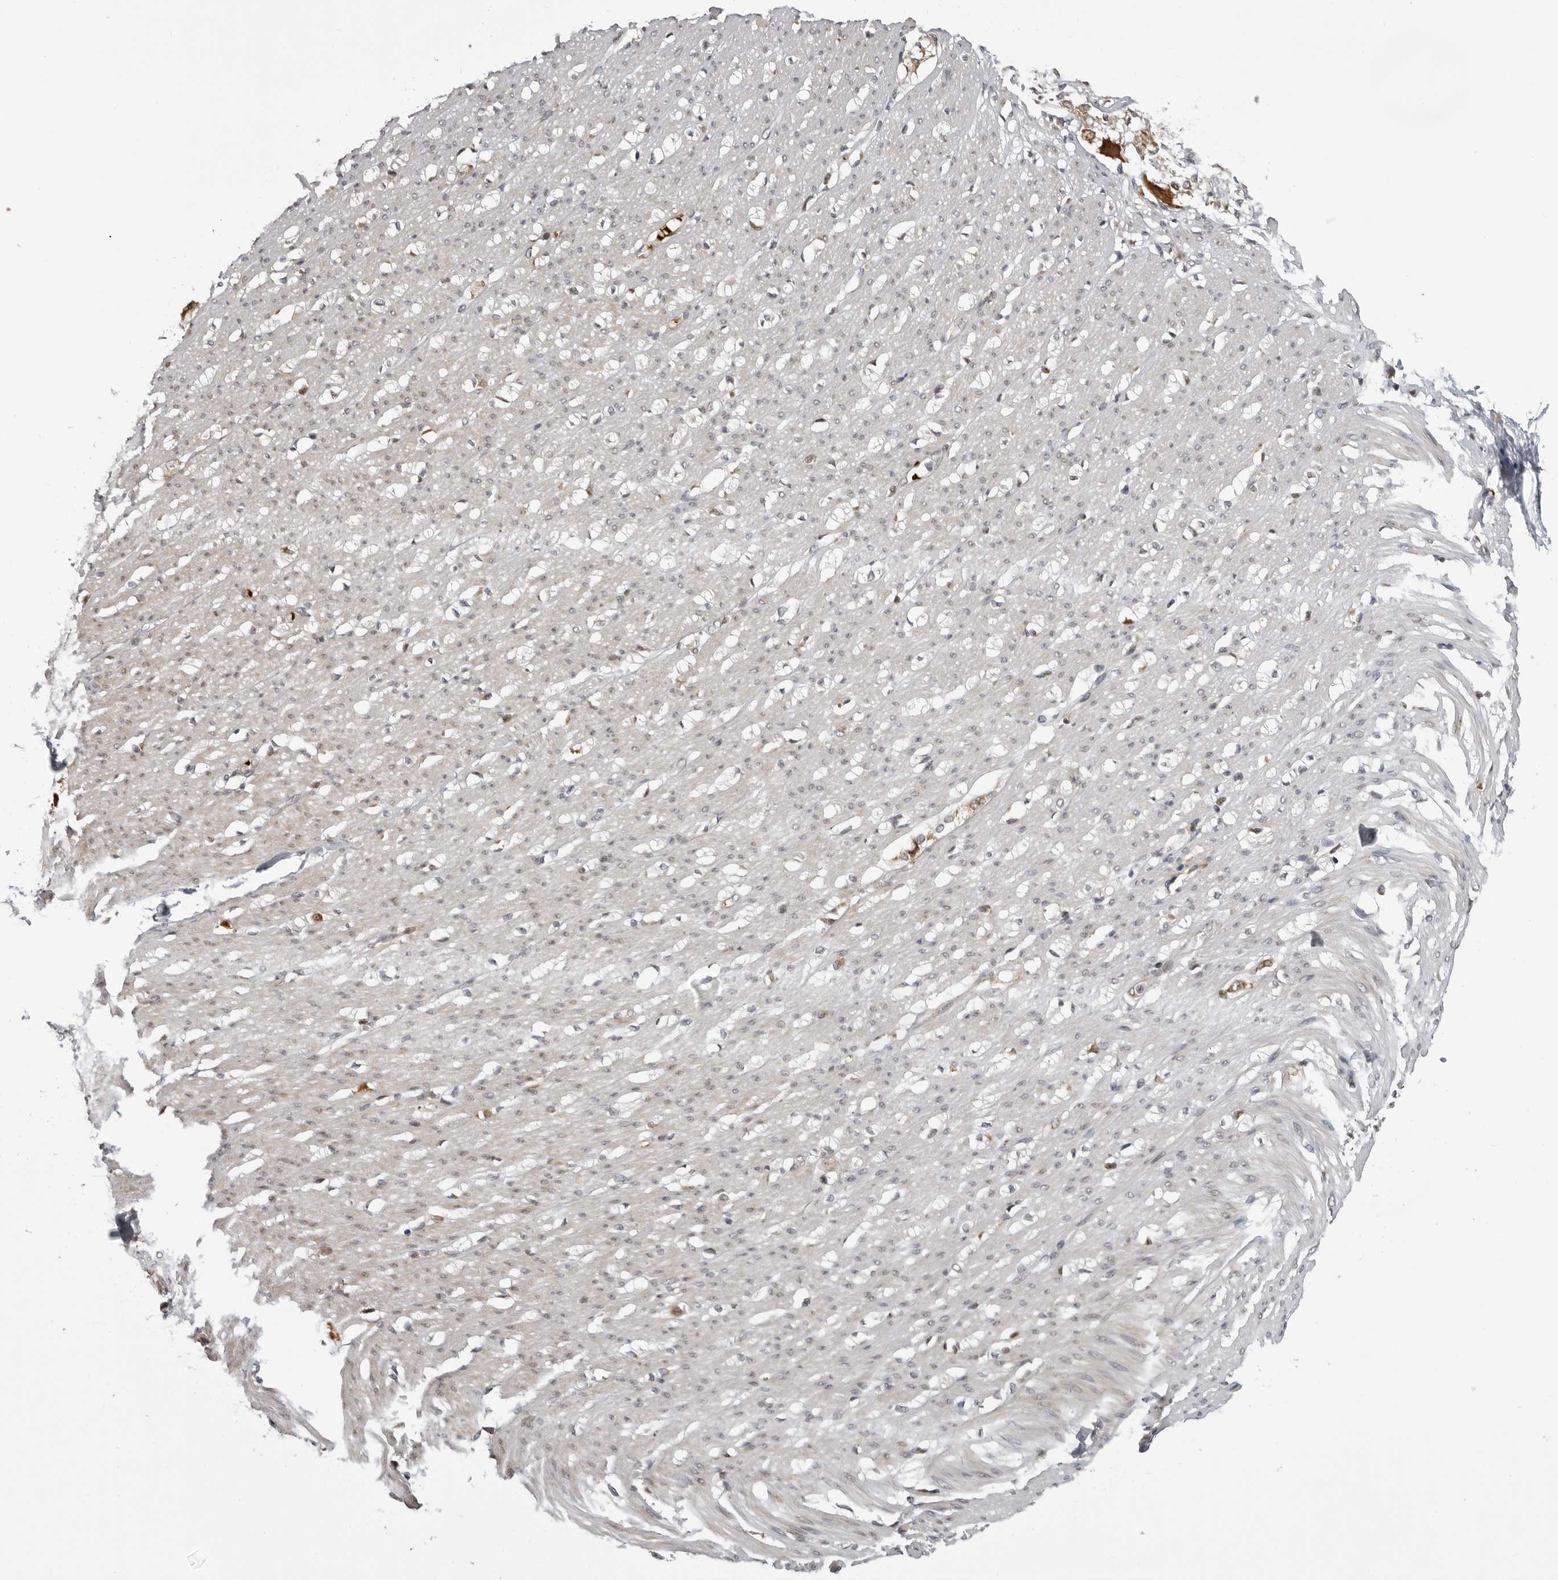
{"staining": {"intensity": "weak", "quantity": "<25%", "location": "cytoplasmic/membranous"}, "tissue": "smooth muscle", "cell_type": "Smooth muscle cells", "image_type": "normal", "snomed": [{"axis": "morphology", "description": "Normal tissue, NOS"}, {"axis": "morphology", "description": "Adenocarcinoma, NOS"}, {"axis": "topography", "description": "Colon"}, {"axis": "topography", "description": "Peripheral nerve tissue"}], "caption": "Immunohistochemistry of normal smooth muscle shows no positivity in smooth muscle cells.", "gene": "THOP1", "patient": {"sex": "male", "age": 14}}